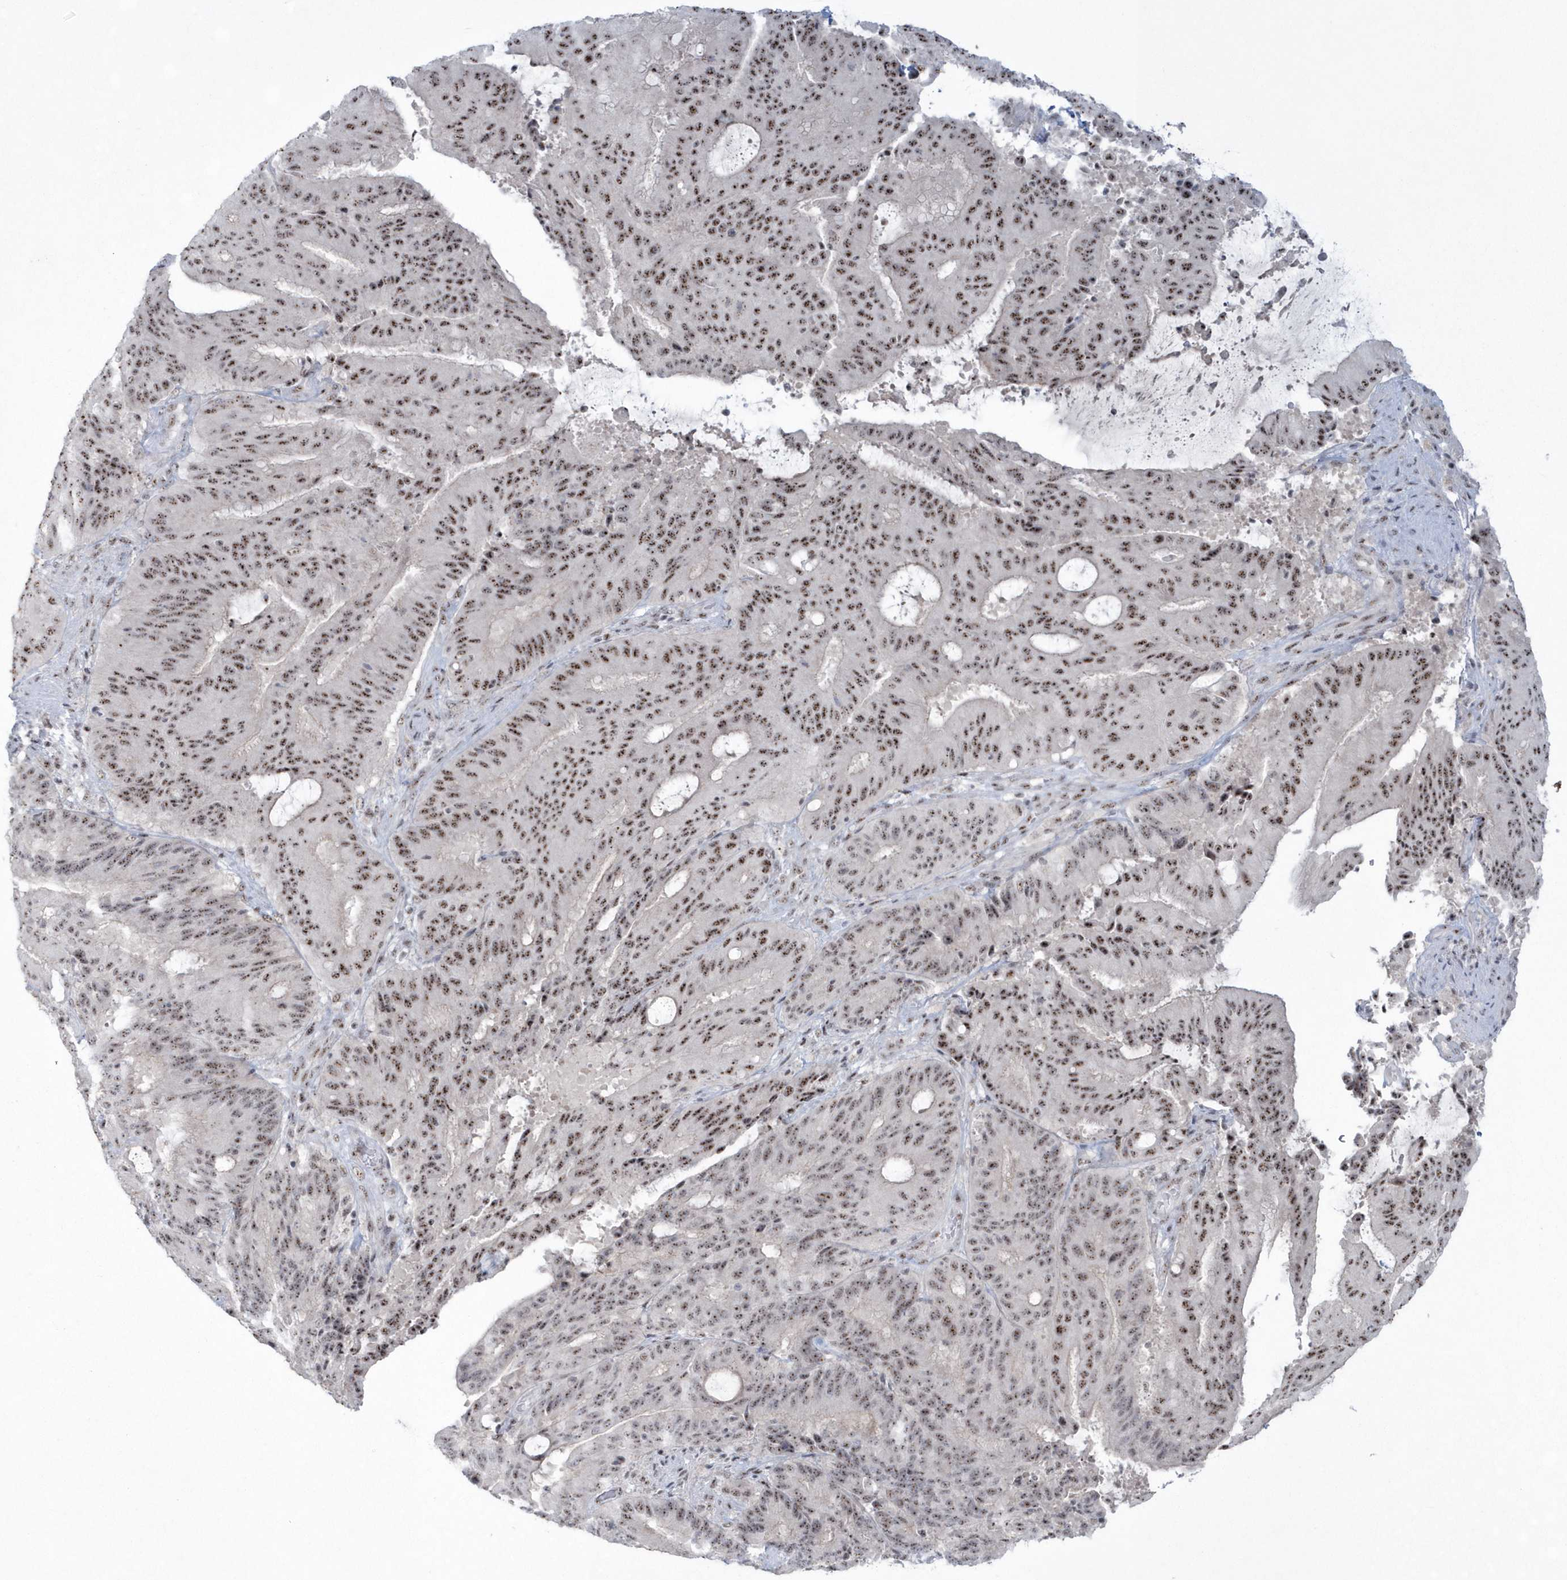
{"staining": {"intensity": "moderate", "quantity": ">75%", "location": "nuclear"}, "tissue": "liver cancer", "cell_type": "Tumor cells", "image_type": "cancer", "snomed": [{"axis": "morphology", "description": "Normal tissue, NOS"}, {"axis": "morphology", "description": "Cholangiocarcinoma"}, {"axis": "topography", "description": "Liver"}, {"axis": "topography", "description": "Peripheral nerve tissue"}], "caption": "DAB (3,3'-diaminobenzidine) immunohistochemical staining of human liver cholangiocarcinoma exhibits moderate nuclear protein expression in about >75% of tumor cells.", "gene": "KDM6B", "patient": {"sex": "female", "age": 73}}